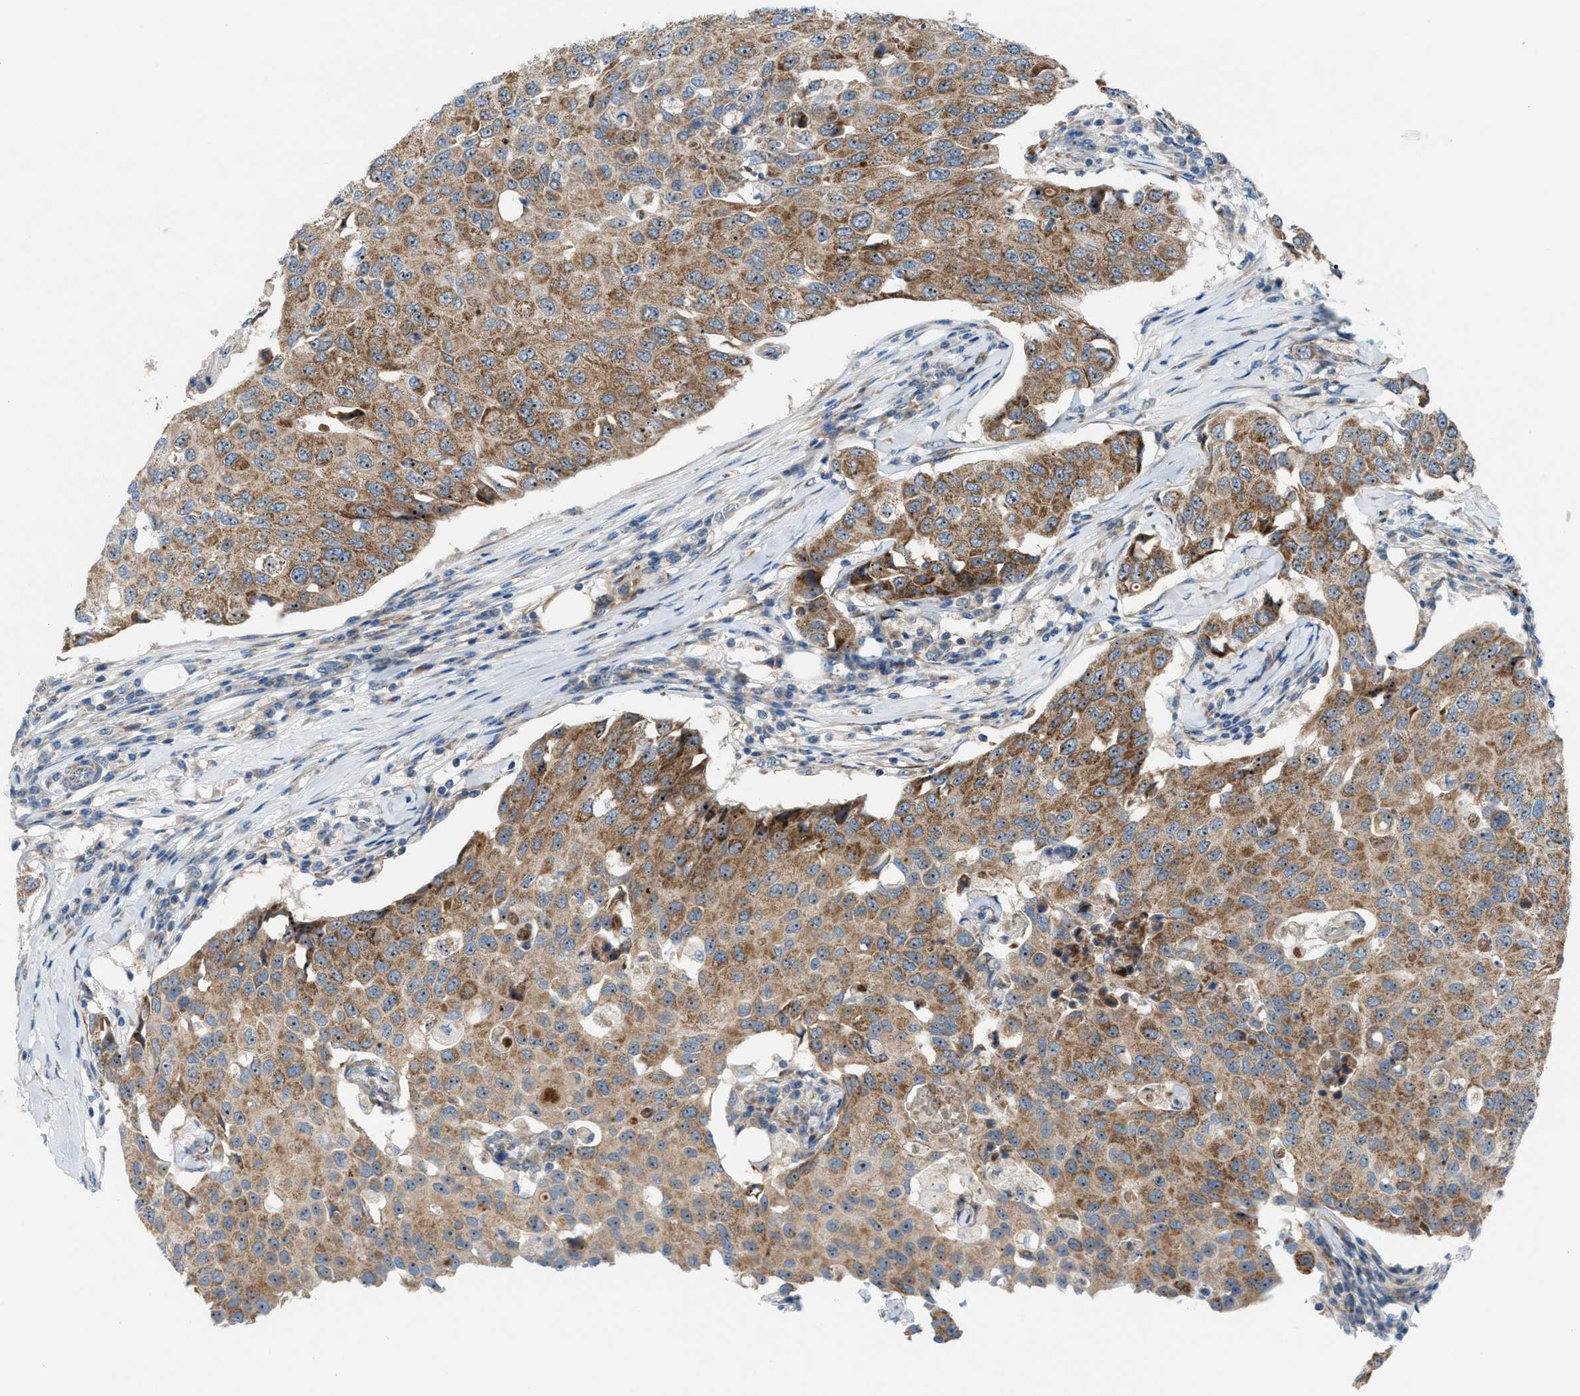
{"staining": {"intensity": "moderate", "quantity": ">75%", "location": "cytoplasmic/membranous,nuclear"}, "tissue": "breast cancer", "cell_type": "Tumor cells", "image_type": "cancer", "snomed": [{"axis": "morphology", "description": "Duct carcinoma"}, {"axis": "topography", "description": "Breast"}], "caption": "A brown stain labels moderate cytoplasmic/membranous and nuclear expression of a protein in breast cancer tumor cells.", "gene": "TPH1", "patient": {"sex": "female", "age": 80}}